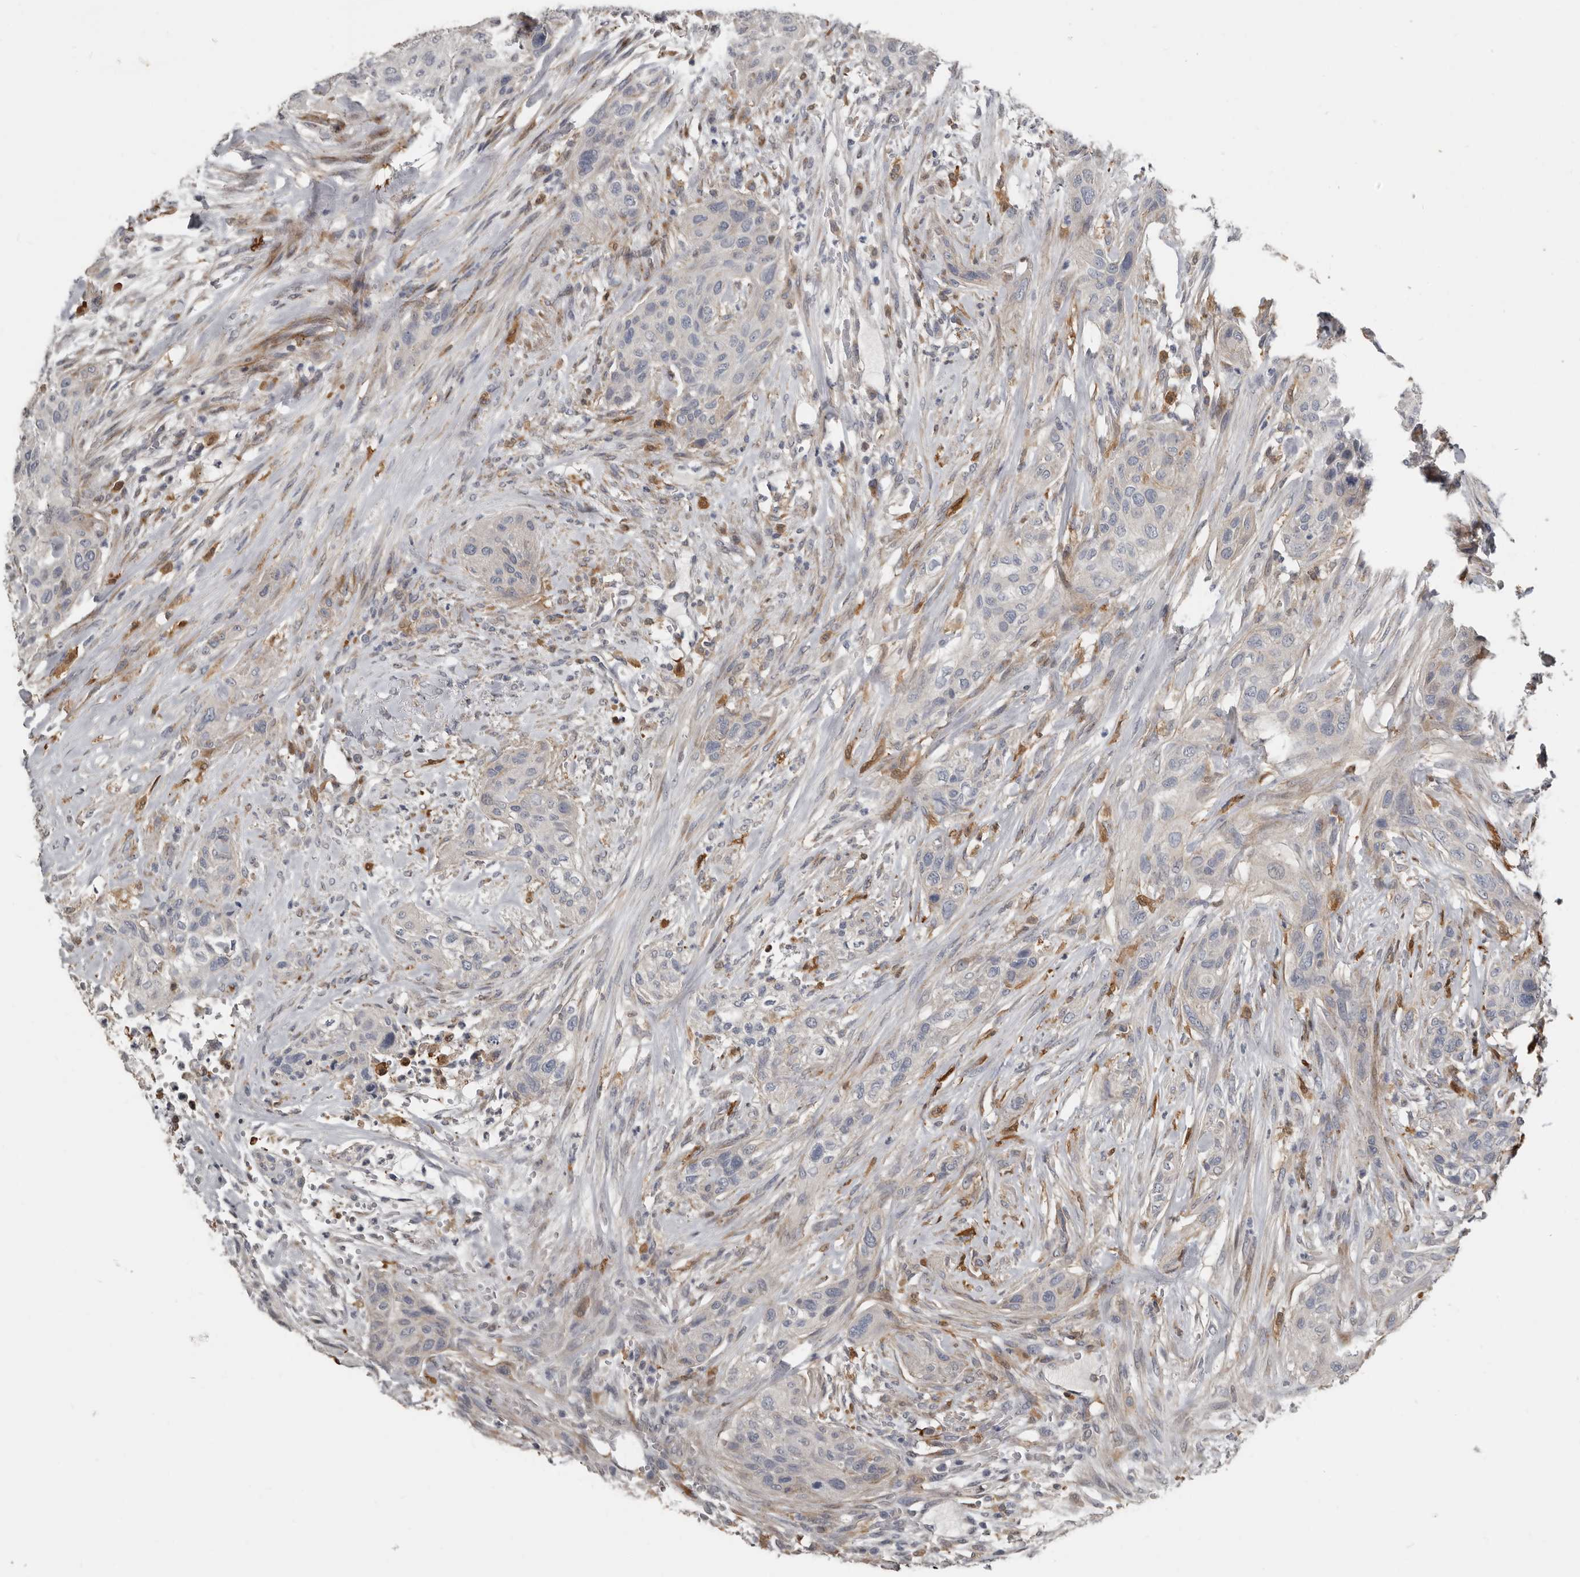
{"staining": {"intensity": "negative", "quantity": "none", "location": "none"}, "tissue": "urothelial cancer", "cell_type": "Tumor cells", "image_type": "cancer", "snomed": [{"axis": "morphology", "description": "Urothelial carcinoma, High grade"}, {"axis": "topography", "description": "Urinary bladder"}], "caption": "High power microscopy micrograph of an immunohistochemistry (IHC) photomicrograph of high-grade urothelial carcinoma, revealing no significant expression in tumor cells. (Immunohistochemistry, brightfield microscopy, high magnification).", "gene": "KCNJ8", "patient": {"sex": "male", "age": 35}}